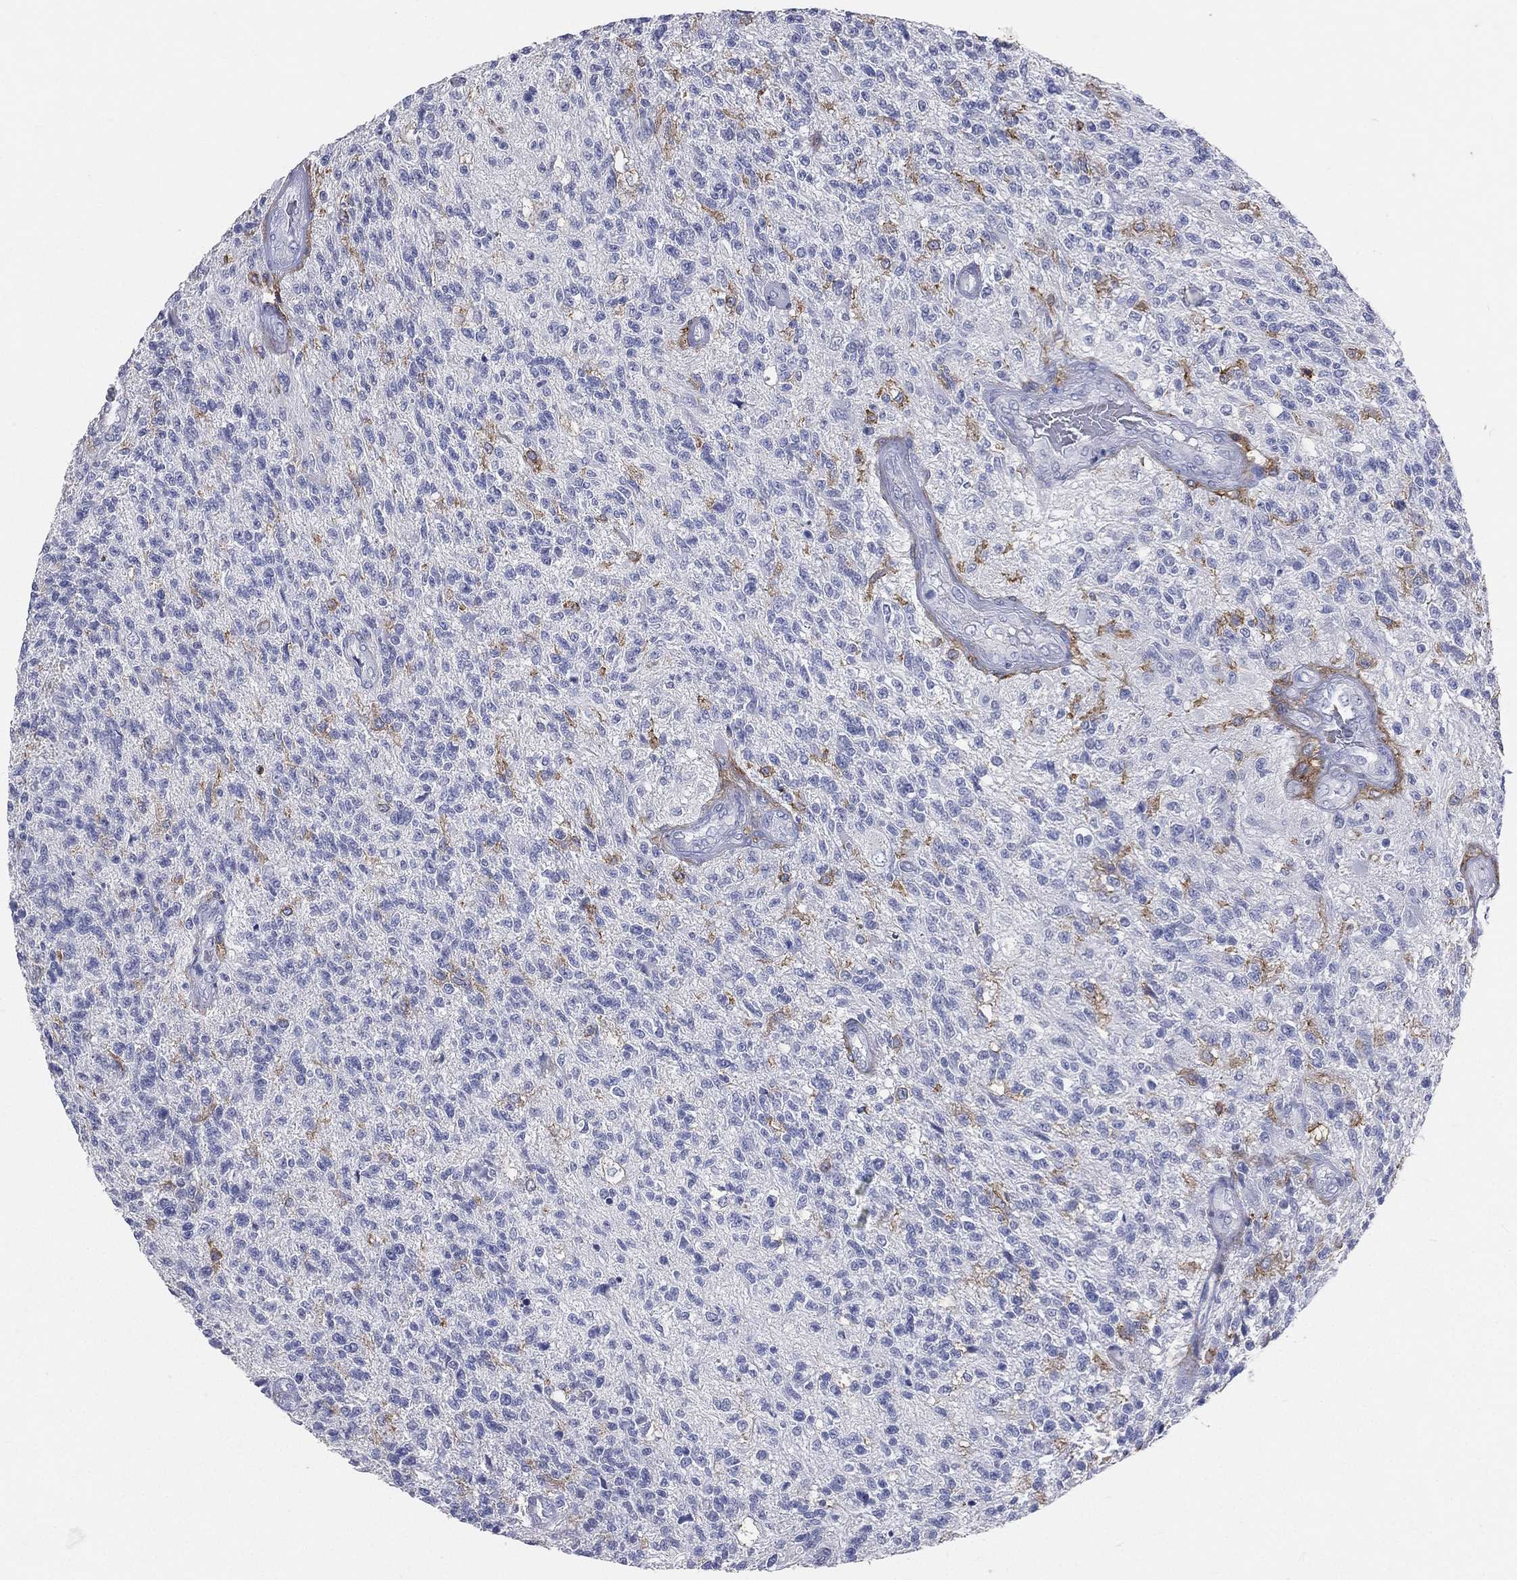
{"staining": {"intensity": "negative", "quantity": "none", "location": "none"}, "tissue": "glioma", "cell_type": "Tumor cells", "image_type": "cancer", "snomed": [{"axis": "morphology", "description": "Glioma, malignant, High grade"}, {"axis": "topography", "description": "Brain"}], "caption": "High power microscopy photomicrograph of an IHC micrograph of high-grade glioma (malignant), revealing no significant staining in tumor cells. Nuclei are stained in blue.", "gene": "CD33", "patient": {"sex": "male", "age": 56}}